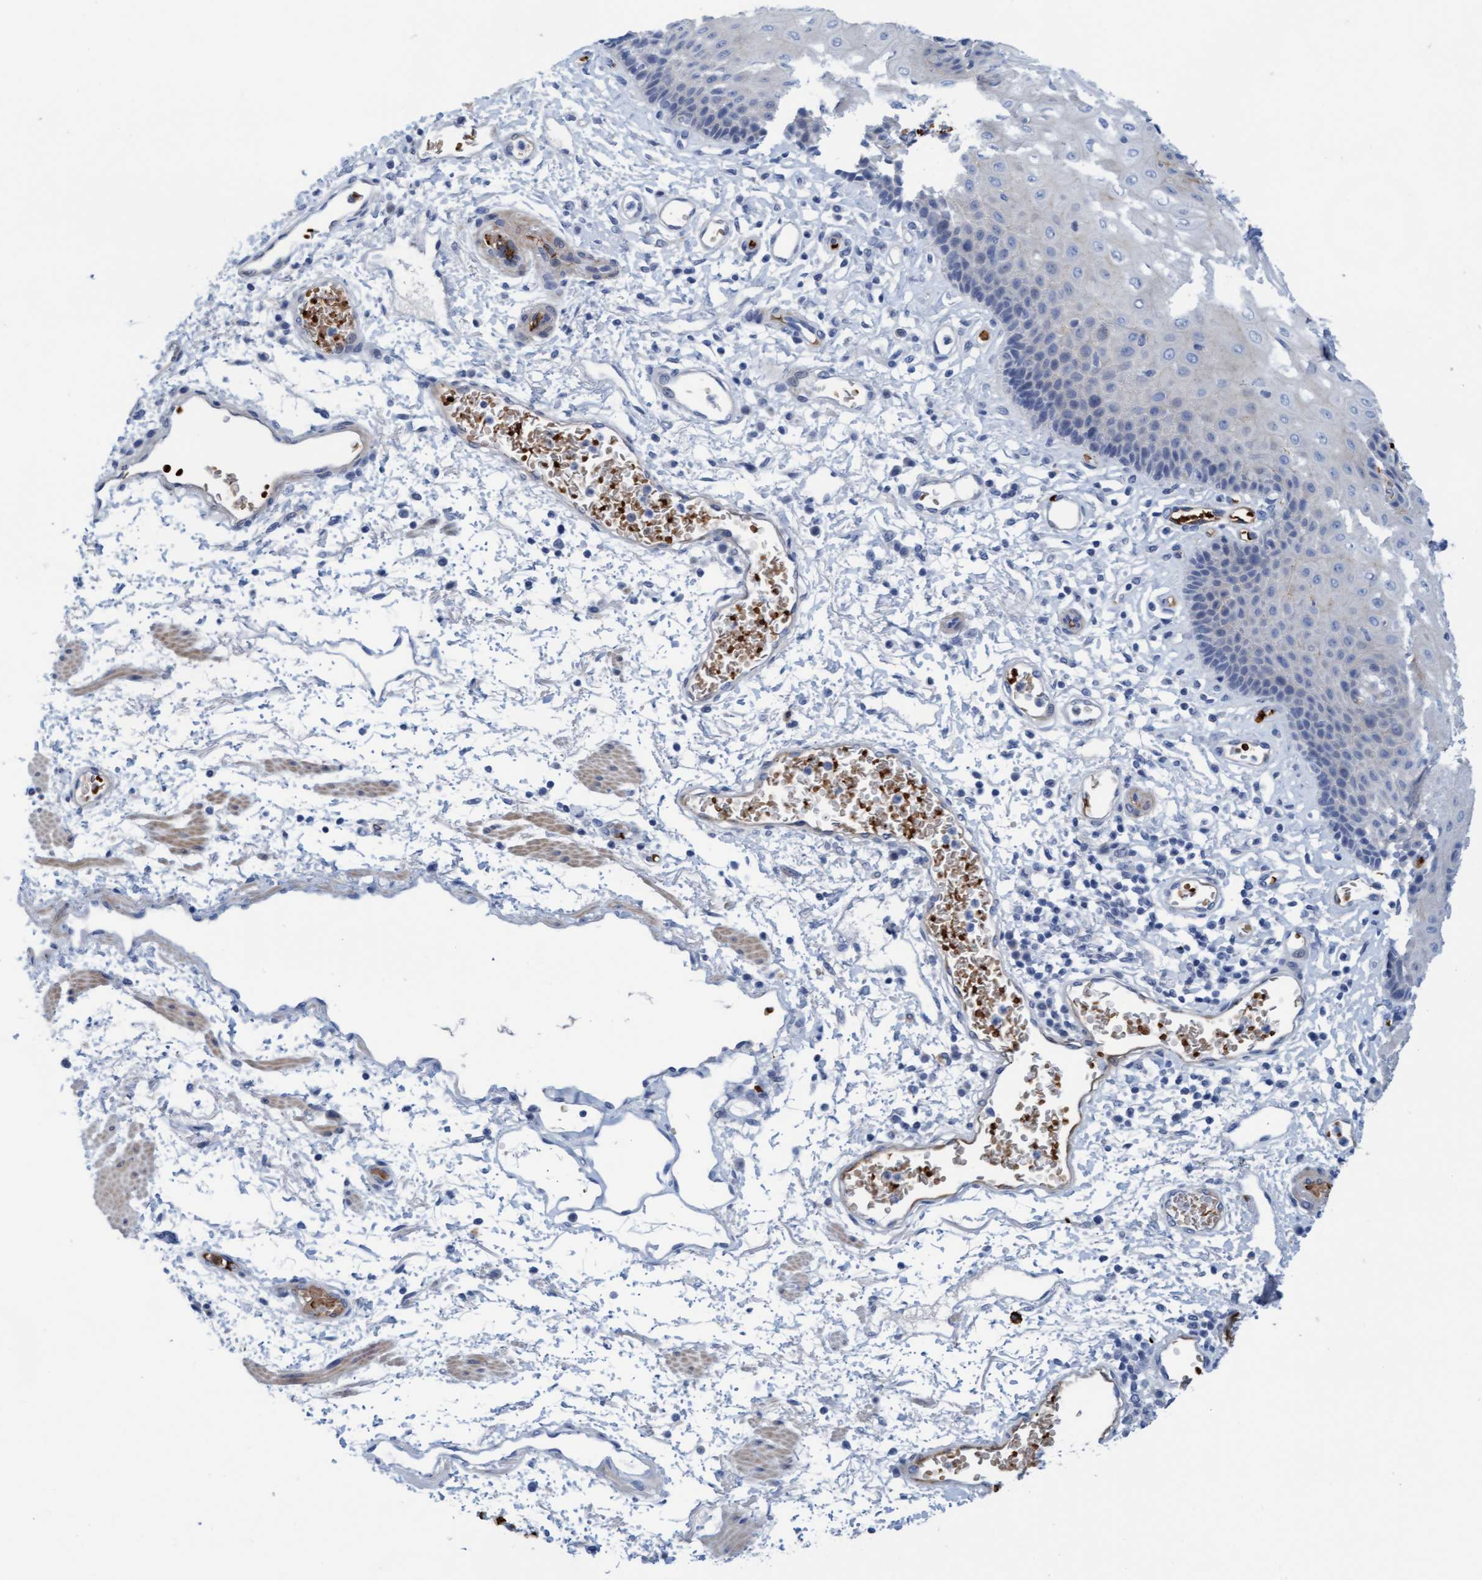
{"staining": {"intensity": "negative", "quantity": "none", "location": "none"}, "tissue": "esophagus", "cell_type": "Squamous epithelial cells", "image_type": "normal", "snomed": [{"axis": "morphology", "description": "Normal tissue, NOS"}, {"axis": "topography", "description": "Esophagus"}], "caption": "Squamous epithelial cells show no significant protein expression in normal esophagus. The staining was performed using DAB (3,3'-diaminobenzidine) to visualize the protein expression in brown, while the nuclei were stained in blue with hematoxylin (Magnification: 20x).", "gene": "P2RX5", "patient": {"sex": "male", "age": 54}}